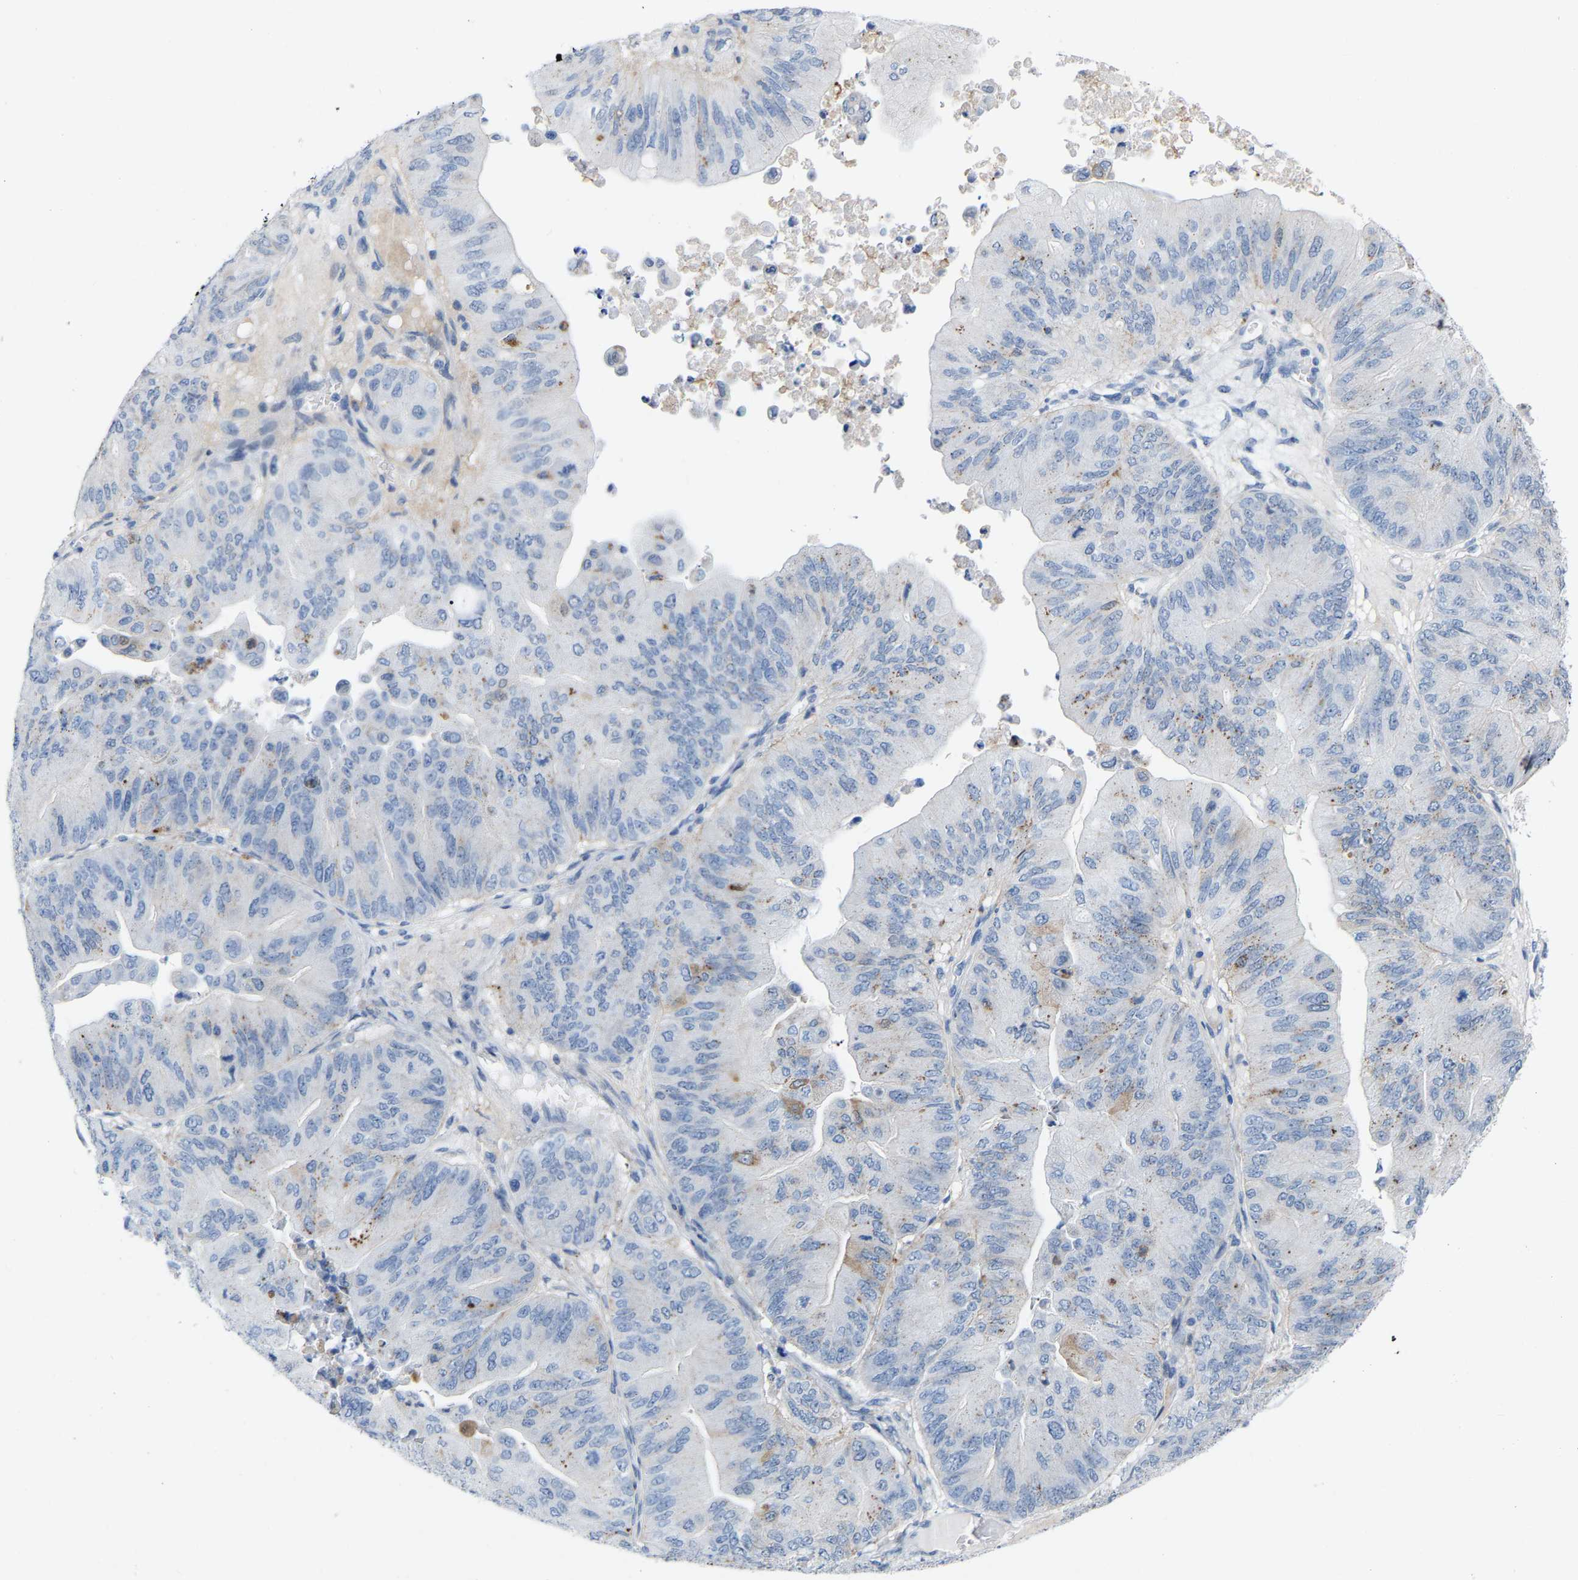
{"staining": {"intensity": "negative", "quantity": "none", "location": "none"}, "tissue": "ovarian cancer", "cell_type": "Tumor cells", "image_type": "cancer", "snomed": [{"axis": "morphology", "description": "Cystadenocarcinoma, mucinous, NOS"}, {"axis": "topography", "description": "Ovary"}], "caption": "High power microscopy image of an immunohistochemistry photomicrograph of ovarian mucinous cystadenocarcinoma, revealing no significant expression in tumor cells.", "gene": "ABTB2", "patient": {"sex": "female", "age": 61}}